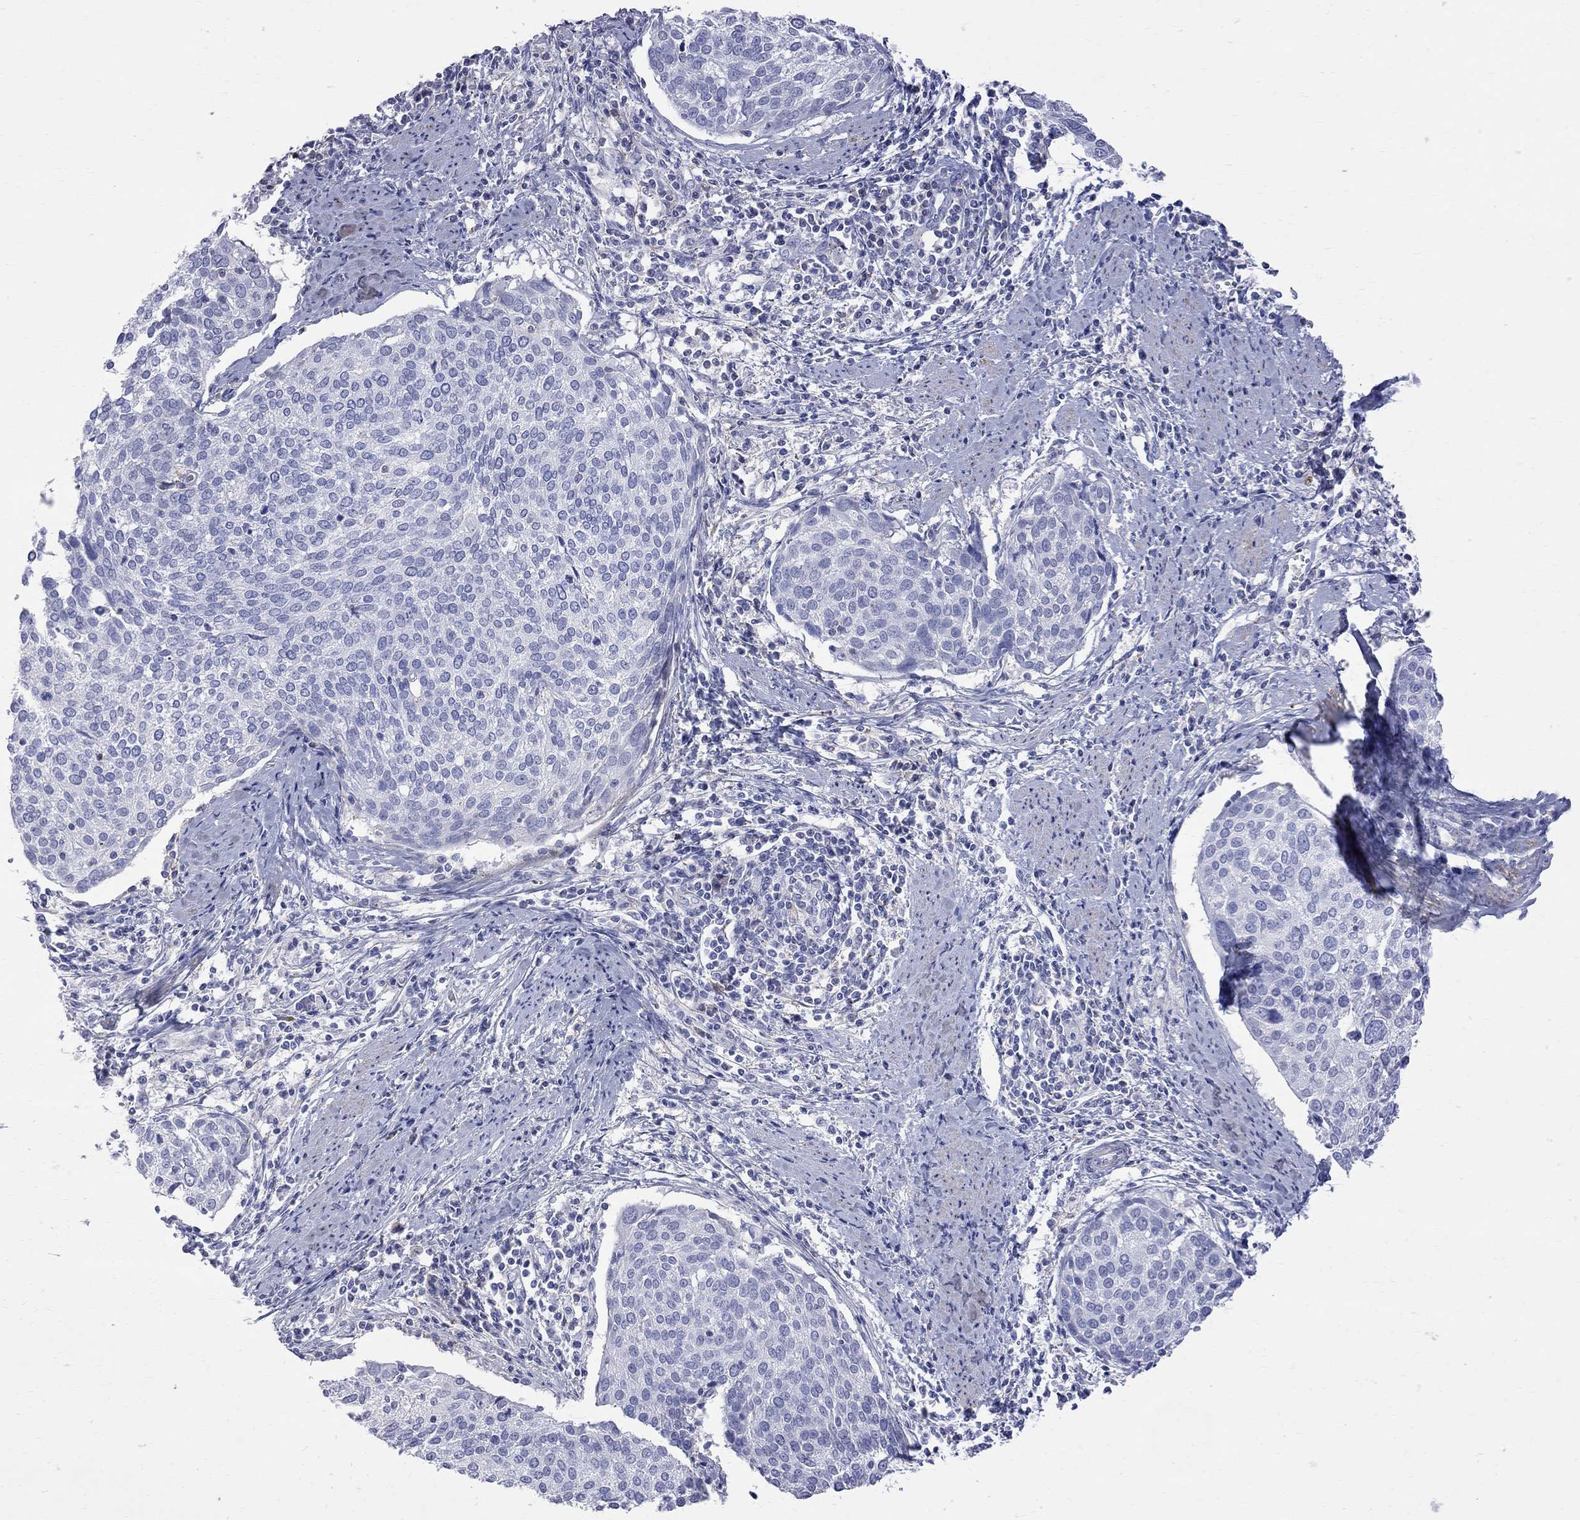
{"staining": {"intensity": "negative", "quantity": "none", "location": "none"}, "tissue": "cervical cancer", "cell_type": "Tumor cells", "image_type": "cancer", "snomed": [{"axis": "morphology", "description": "Squamous cell carcinoma, NOS"}, {"axis": "topography", "description": "Cervix"}], "caption": "Immunohistochemical staining of squamous cell carcinoma (cervical) exhibits no significant expression in tumor cells.", "gene": "S100A3", "patient": {"sex": "female", "age": 39}}